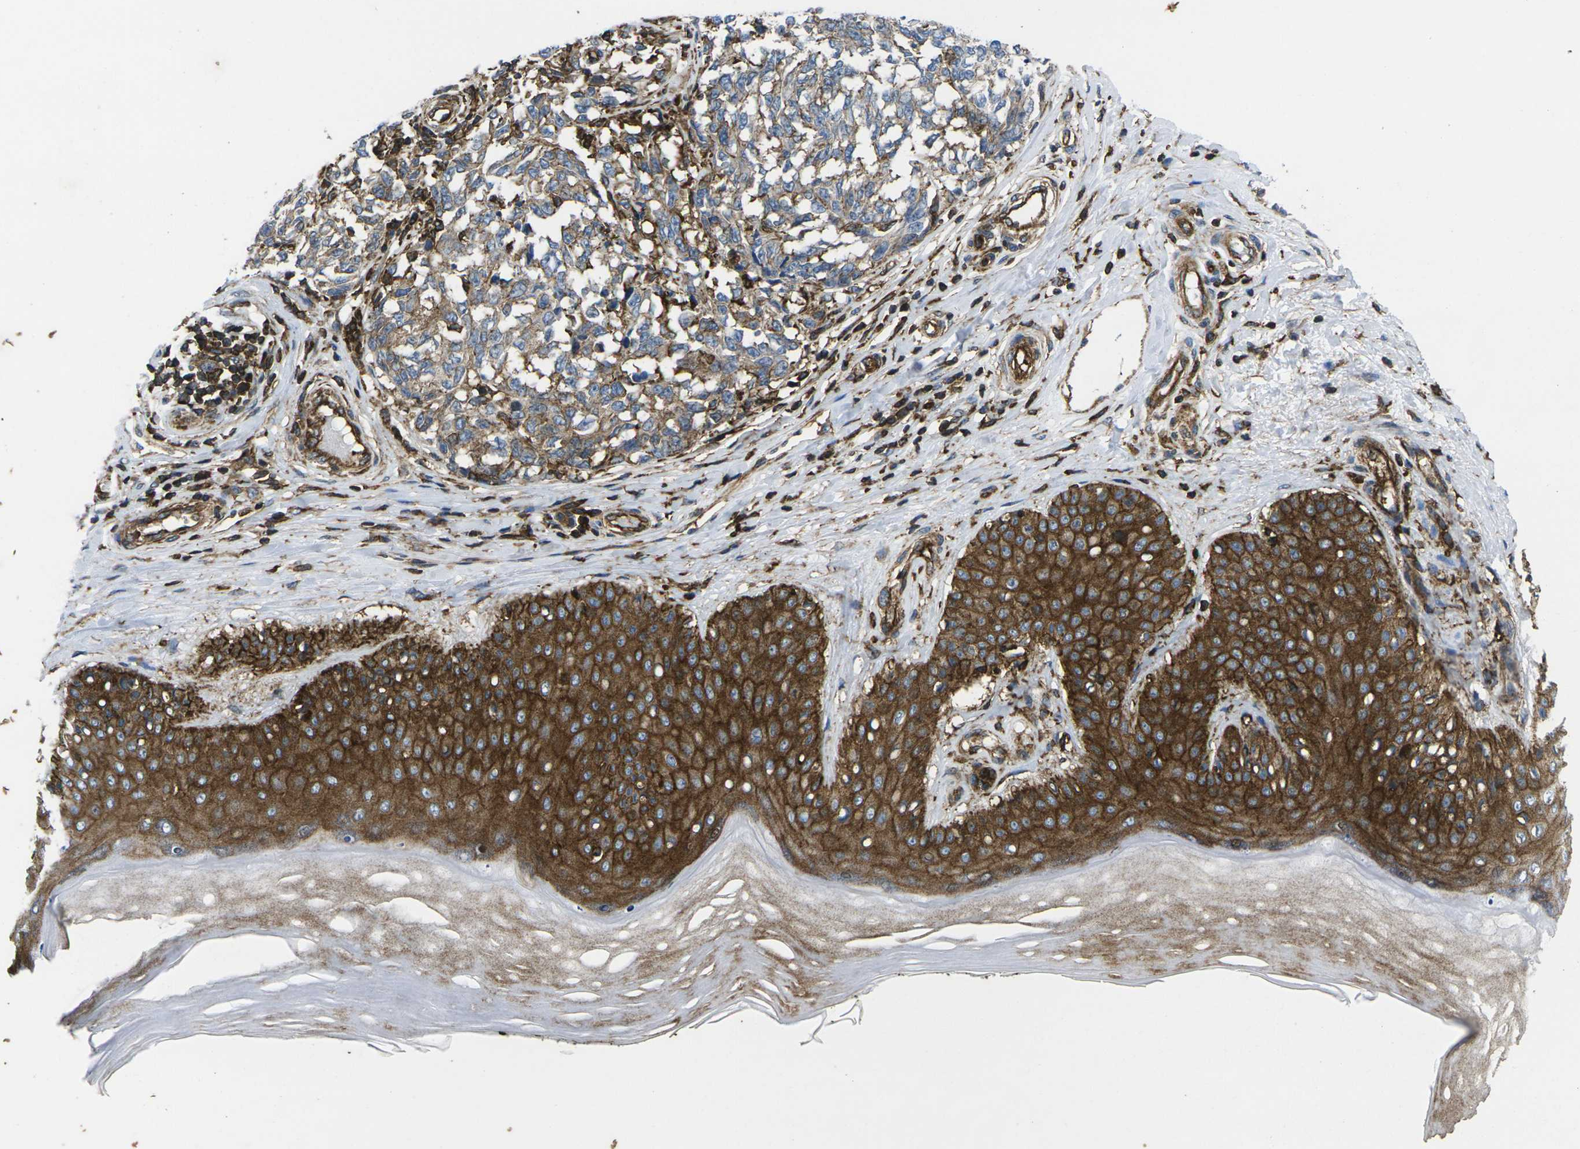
{"staining": {"intensity": "moderate", "quantity": ">75%", "location": "cytoplasmic/membranous"}, "tissue": "melanoma", "cell_type": "Tumor cells", "image_type": "cancer", "snomed": [{"axis": "morphology", "description": "Malignant melanoma, NOS"}, {"axis": "topography", "description": "Skin"}], "caption": "Melanoma was stained to show a protein in brown. There is medium levels of moderate cytoplasmic/membranous staining in approximately >75% of tumor cells.", "gene": "IQGAP1", "patient": {"sex": "female", "age": 64}}